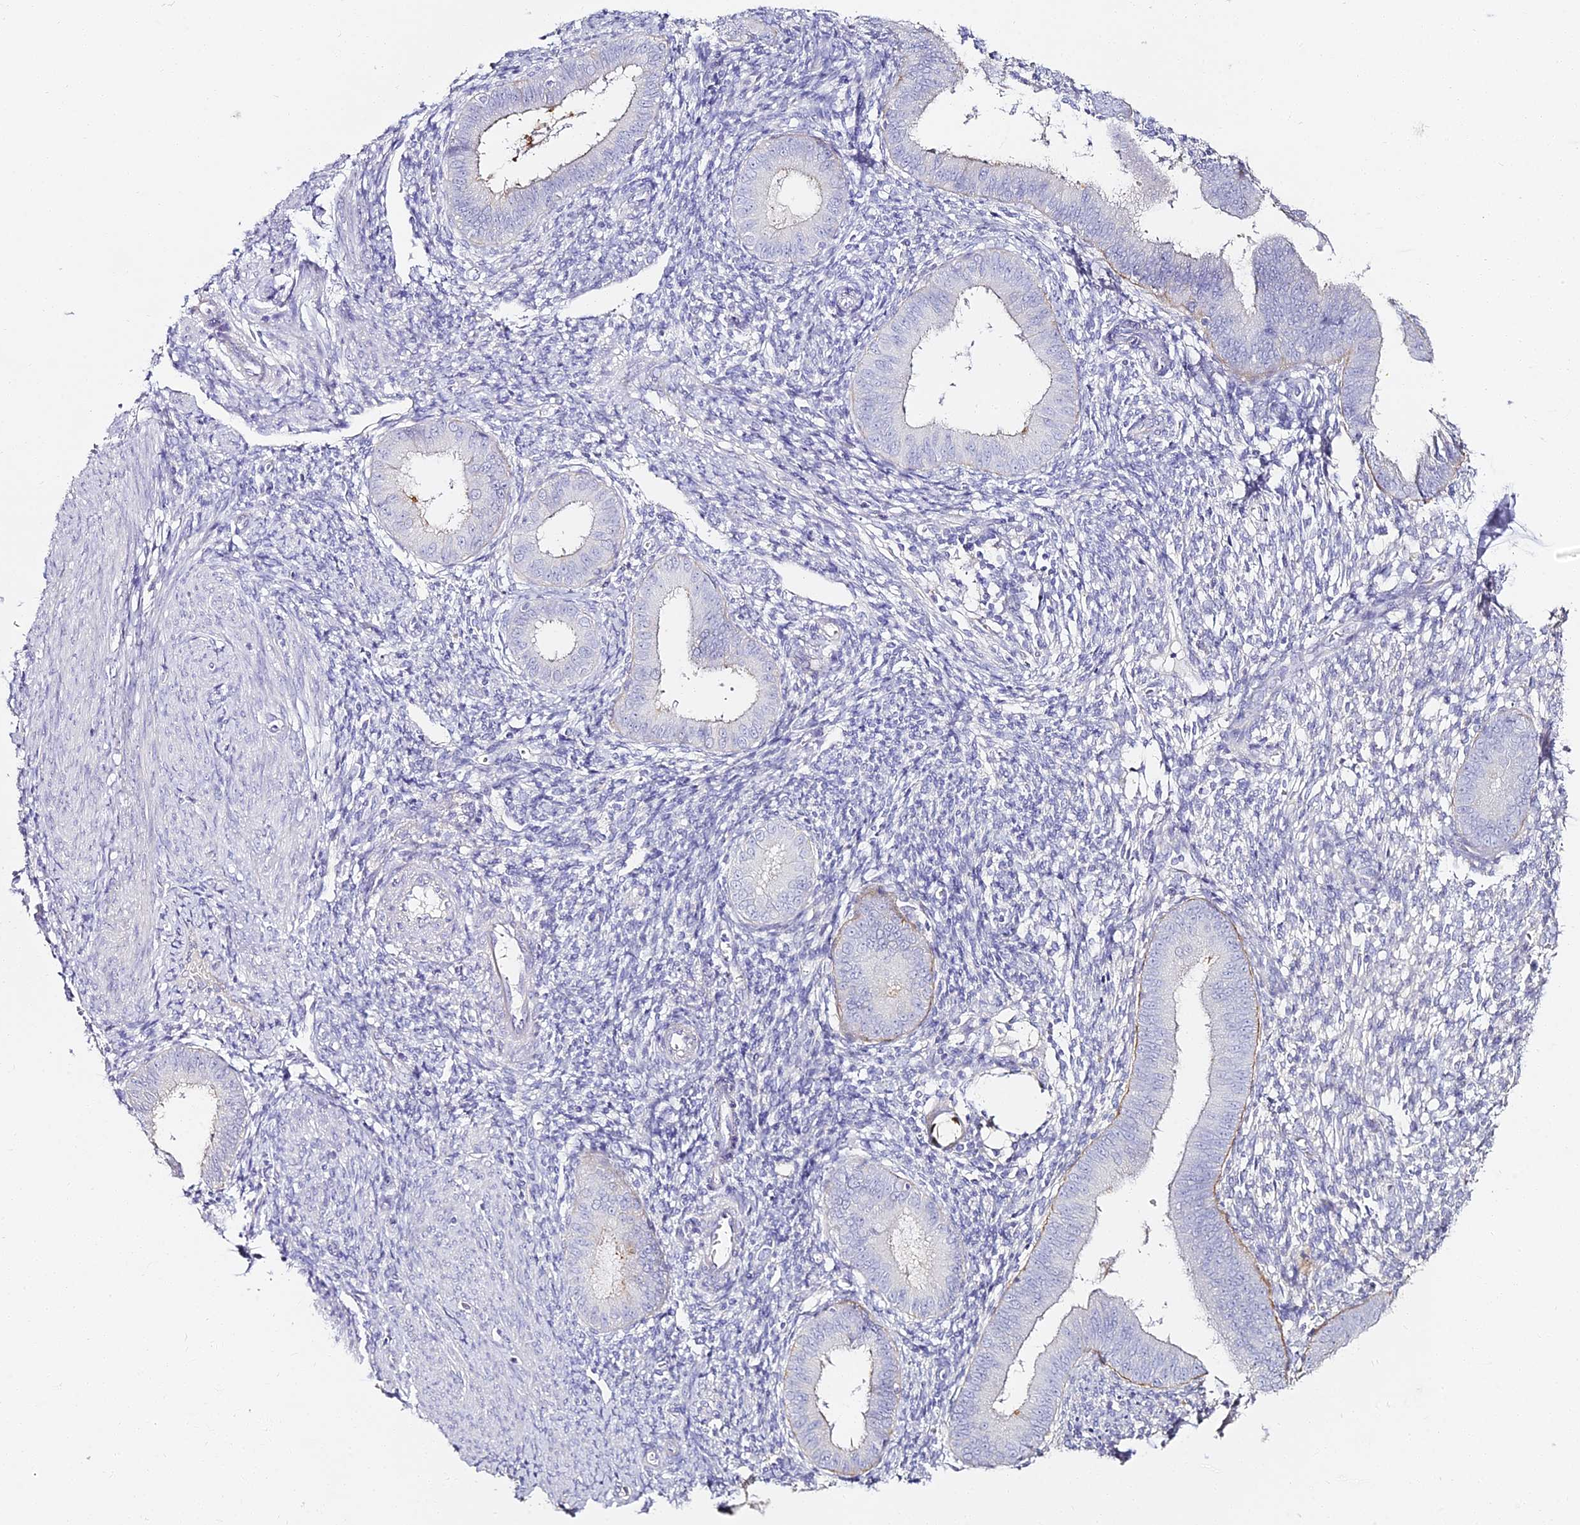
{"staining": {"intensity": "negative", "quantity": "none", "location": "none"}, "tissue": "endometrium", "cell_type": "Cells in endometrial stroma", "image_type": "normal", "snomed": [{"axis": "morphology", "description": "Normal tissue, NOS"}, {"axis": "topography", "description": "Uterus"}, {"axis": "topography", "description": "Endometrium"}], "caption": "The histopathology image shows no significant positivity in cells in endometrial stroma of endometrium. (DAB (3,3'-diaminobenzidine) IHC, high magnification).", "gene": "ALPG", "patient": {"sex": "female", "age": 48}}